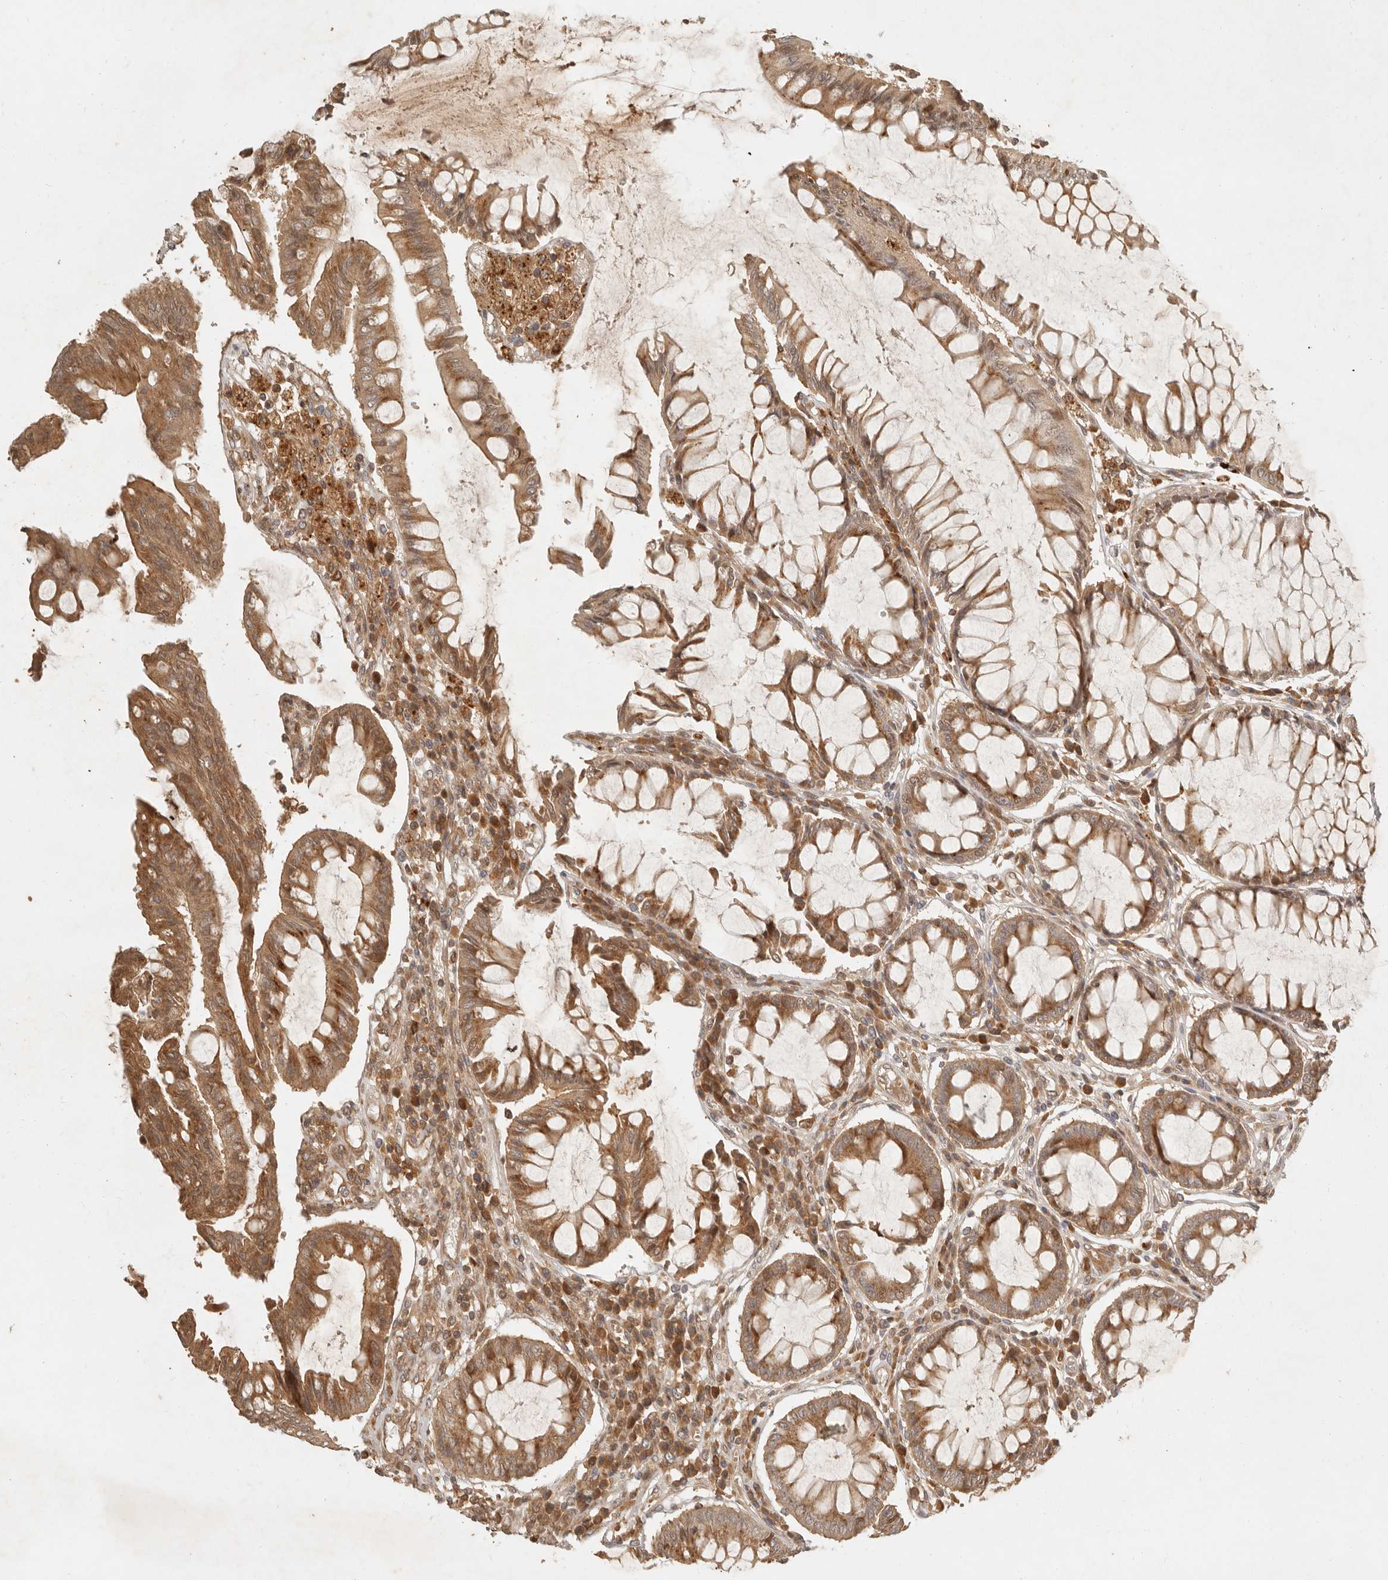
{"staining": {"intensity": "moderate", "quantity": ">75%", "location": "cytoplasmic/membranous"}, "tissue": "colorectal cancer", "cell_type": "Tumor cells", "image_type": "cancer", "snomed": [{"axis": "morphology", "description": "Adenocarcinoma, NOS"}, {"axis": "topography", "description": "Rectum"}], "caption": "Immunohistochemistry (IHC) micrograph of colorectal cancer (adenocarcinoma) stained for a protein (brown), which shows medium levels of moderate cytoplasmic/membranous positivity in approximately >75% of tumor cells.", "gene": "ANKRD61", "patient": {"sex": "male", "age": 84}}